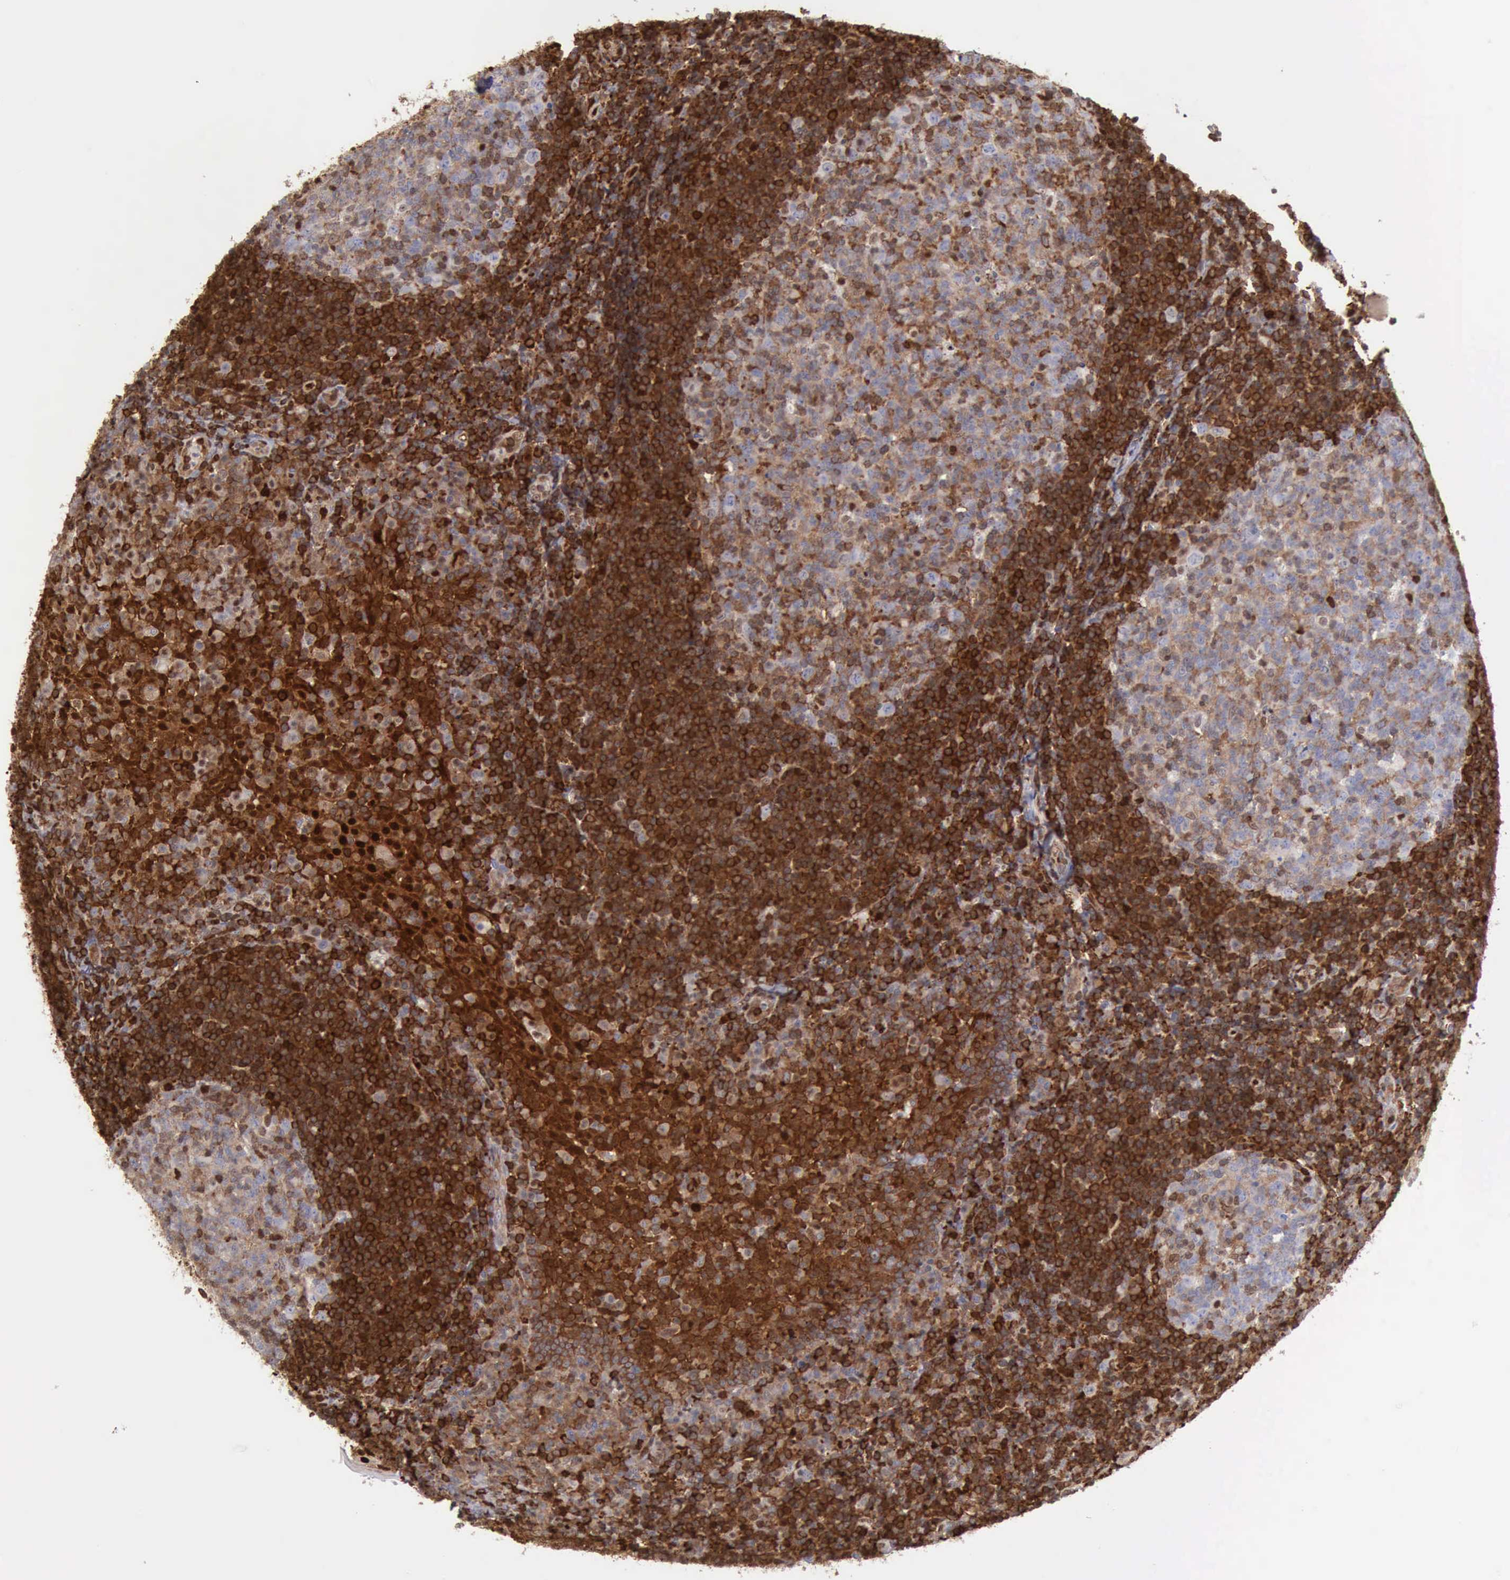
{"staining": {"intensity": "moderate", "quantity": "25%-75%", "location": "cytoplasmic/membranous"}, "tissue": "tonsil", "cell_type": "Germinal center cells", "image_type": "normal", "snomed": [{"axis": "morphology", "description": "Normal tissue, NOS"}, {"axis": "topography", "description": "Tonsil"}], "caption": "Normal tonsil was stained to show a protein in brown. There is medium levels of moderate cytoplasmic/membranous staining in approximately 25%-75% of germinal center cells. Ihc stains the protein of interest in brown and the nuclei are stained blue.", "gene": "PDCD4", "patient": {"sex": "female", "age": 40}}